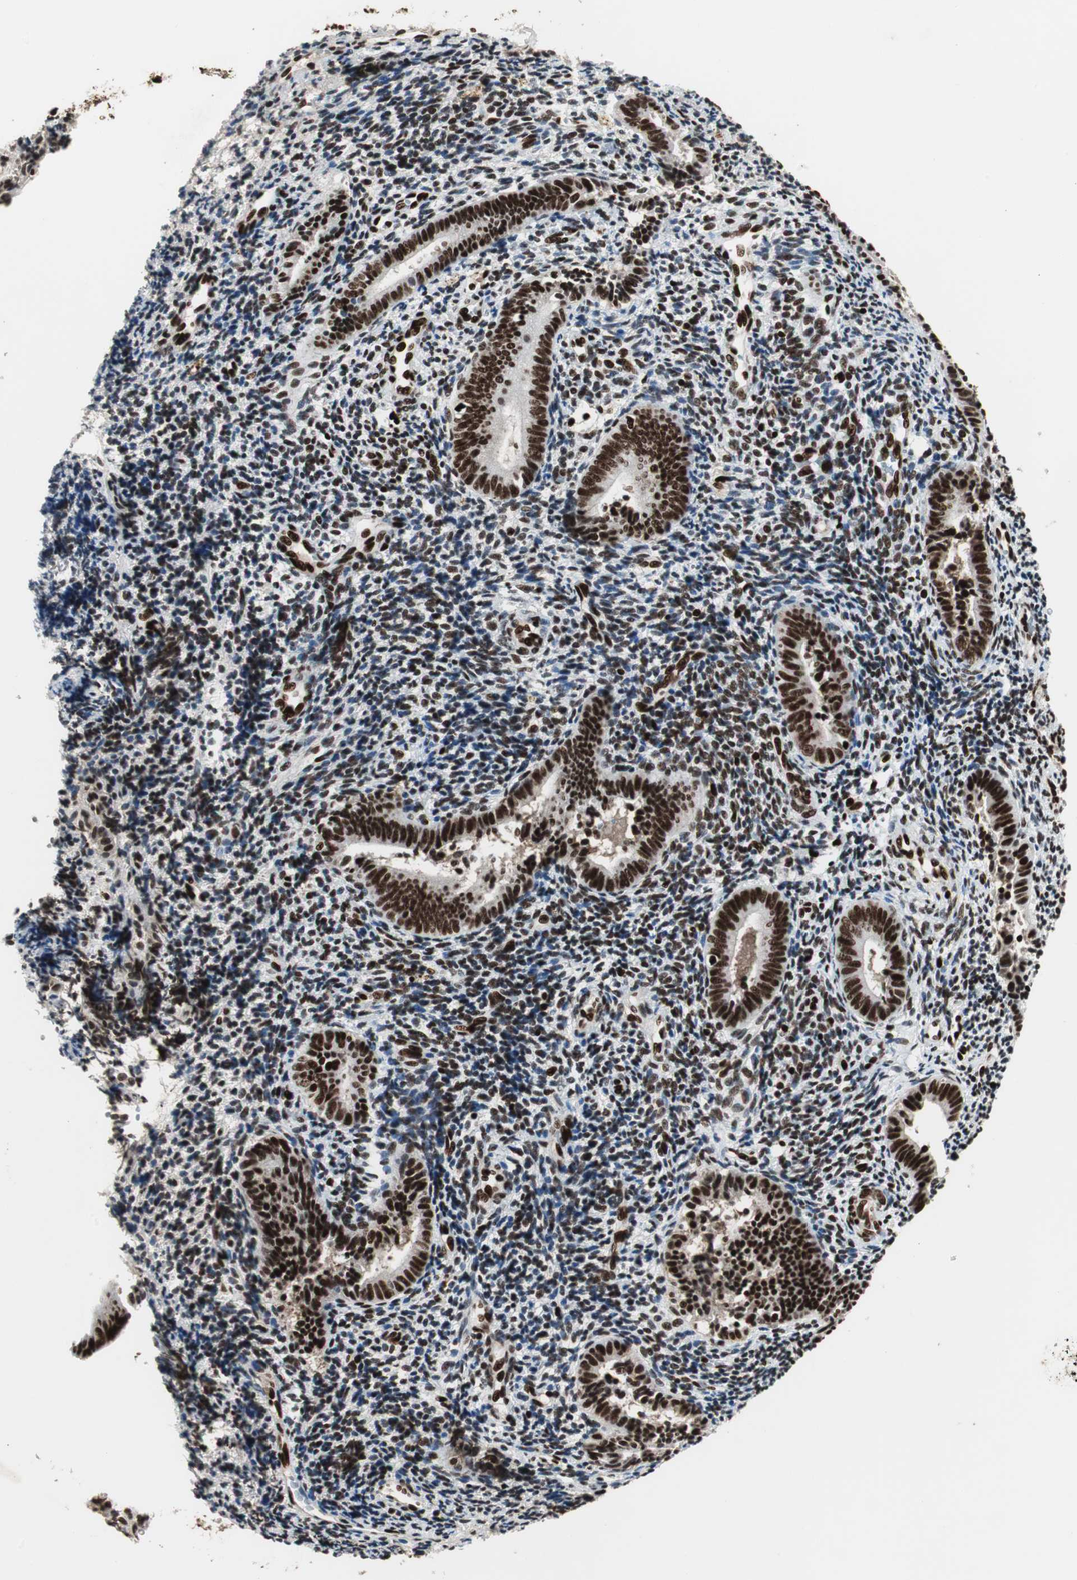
{"staining": {"intensity": "strong", "quantity": ">75%", "location": "nuclear"}, "tissue": "endometrium", "cell_type": "Cells in endometrial stroma", "image_type": "normal", "snomed": [{"axis": "morphology", "description": "Normal tissue, NOS"}, {"axis": "topography", "description": "Uterus"}, {"axis": "topography", "description": "Endometrium"}], "caption": "A micrograph of human endometrium stained for a protein shows strong nuclear brown staining in cells in endometrial stroma. (IHC, brightfield microscopy, high magnification).", "gene": "MTA2", "patient": {"sex": "female", "age": 33}}